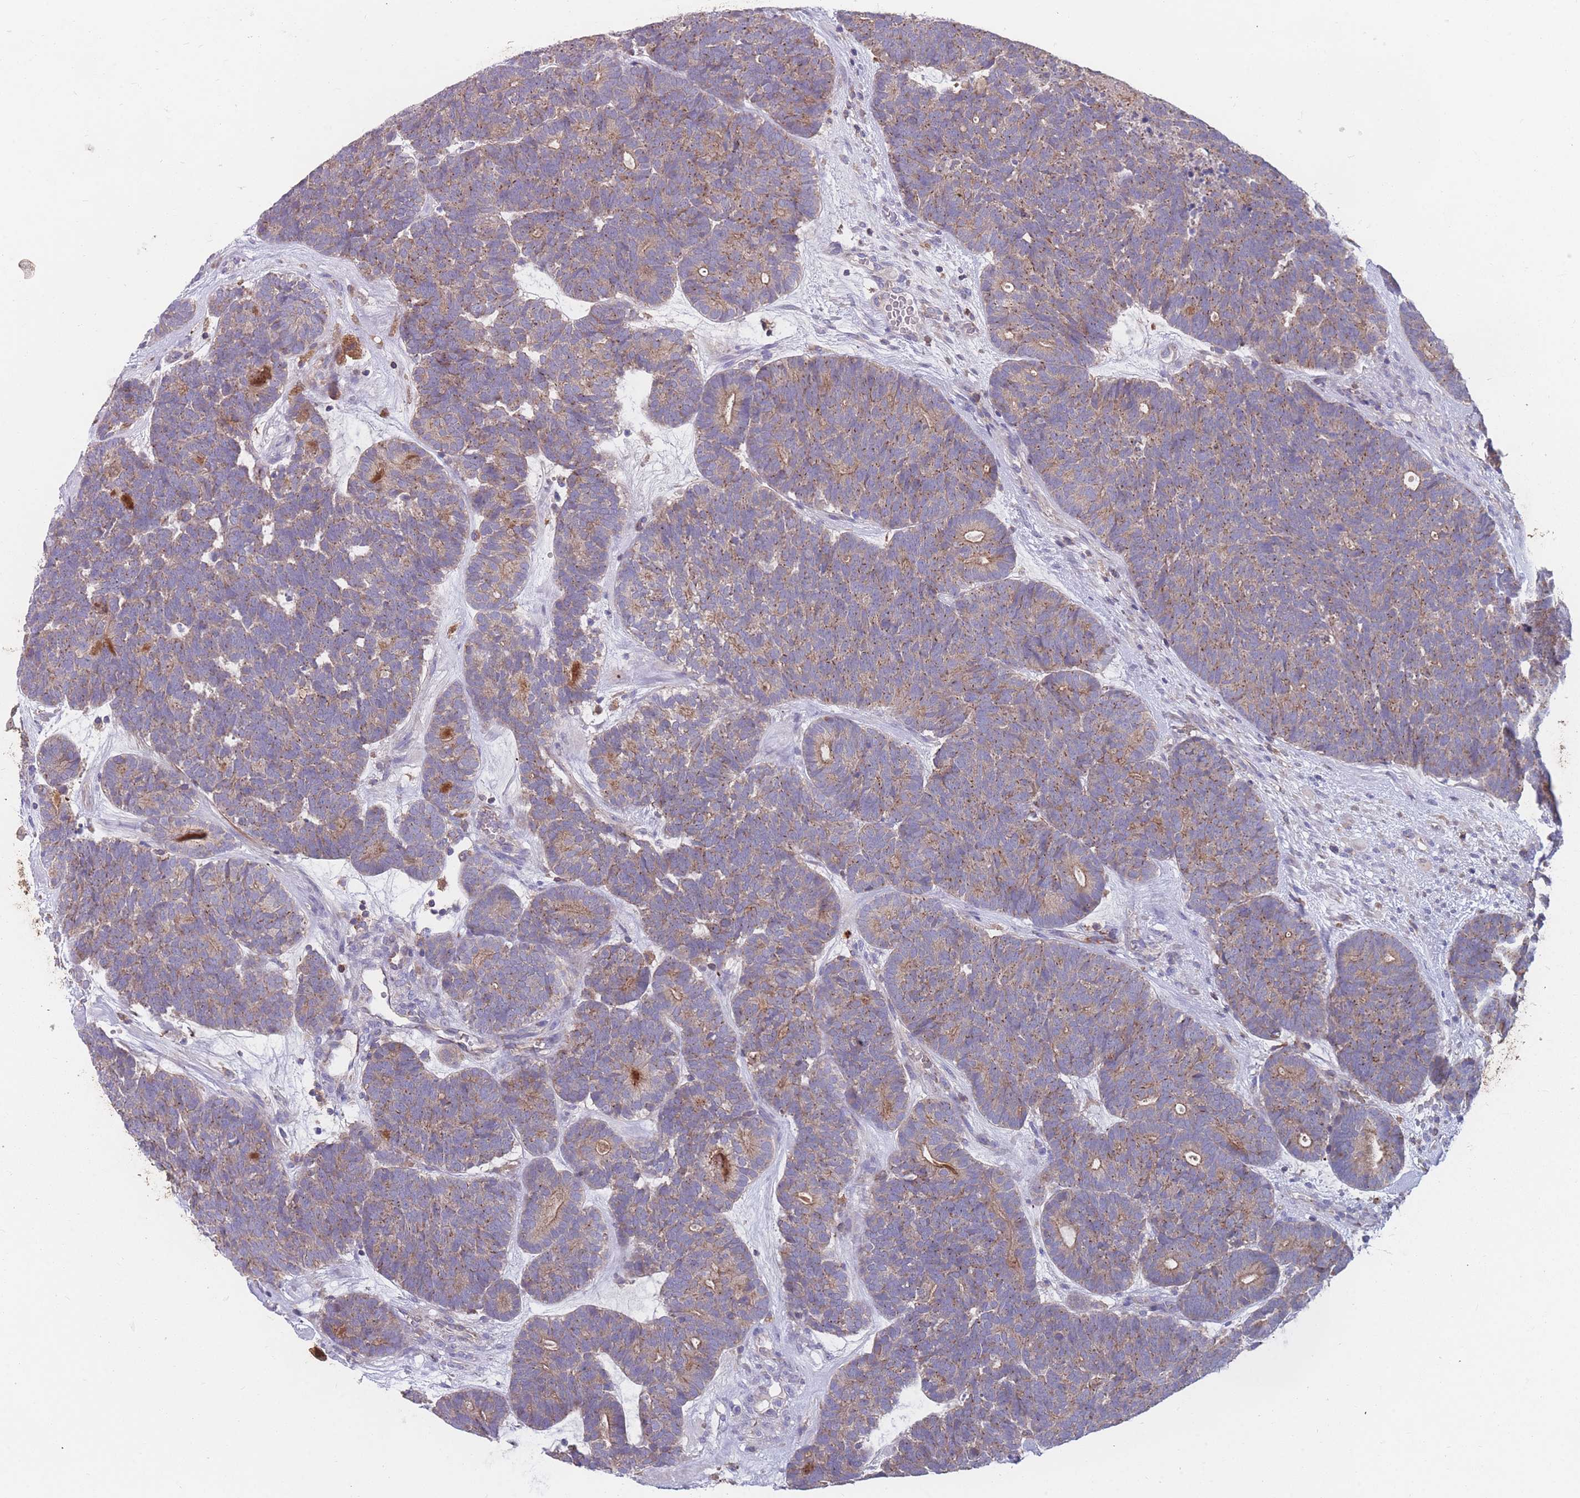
{"staining": {"intensity": "weak", "quantity": "25%-75%", "location": "cytoplasmic/membranous"}, "tissue": "head and neck cancer", "cell_type": "Tumor cells", "image_type": "cancer", "snomed": [{"axis": "morphology", "description": "Adenocarcinoma, NOS"}, {"axis": "topography", "description": "Head-Neck"}], "caption": "An immunohistochemistry (IHC) micrograph of neoplastic tissue is shown. Protein staining in brown highlights weak cytoplasmic/membranous positivity in head and neck adenocarcinoma within tumor cells. (DAB (3,3'-diaminobenzidine) = brown stain, brightfield microscopy at high magnification).", "gene": "CD33", "patient": {"sex": "female", "age": 81}}